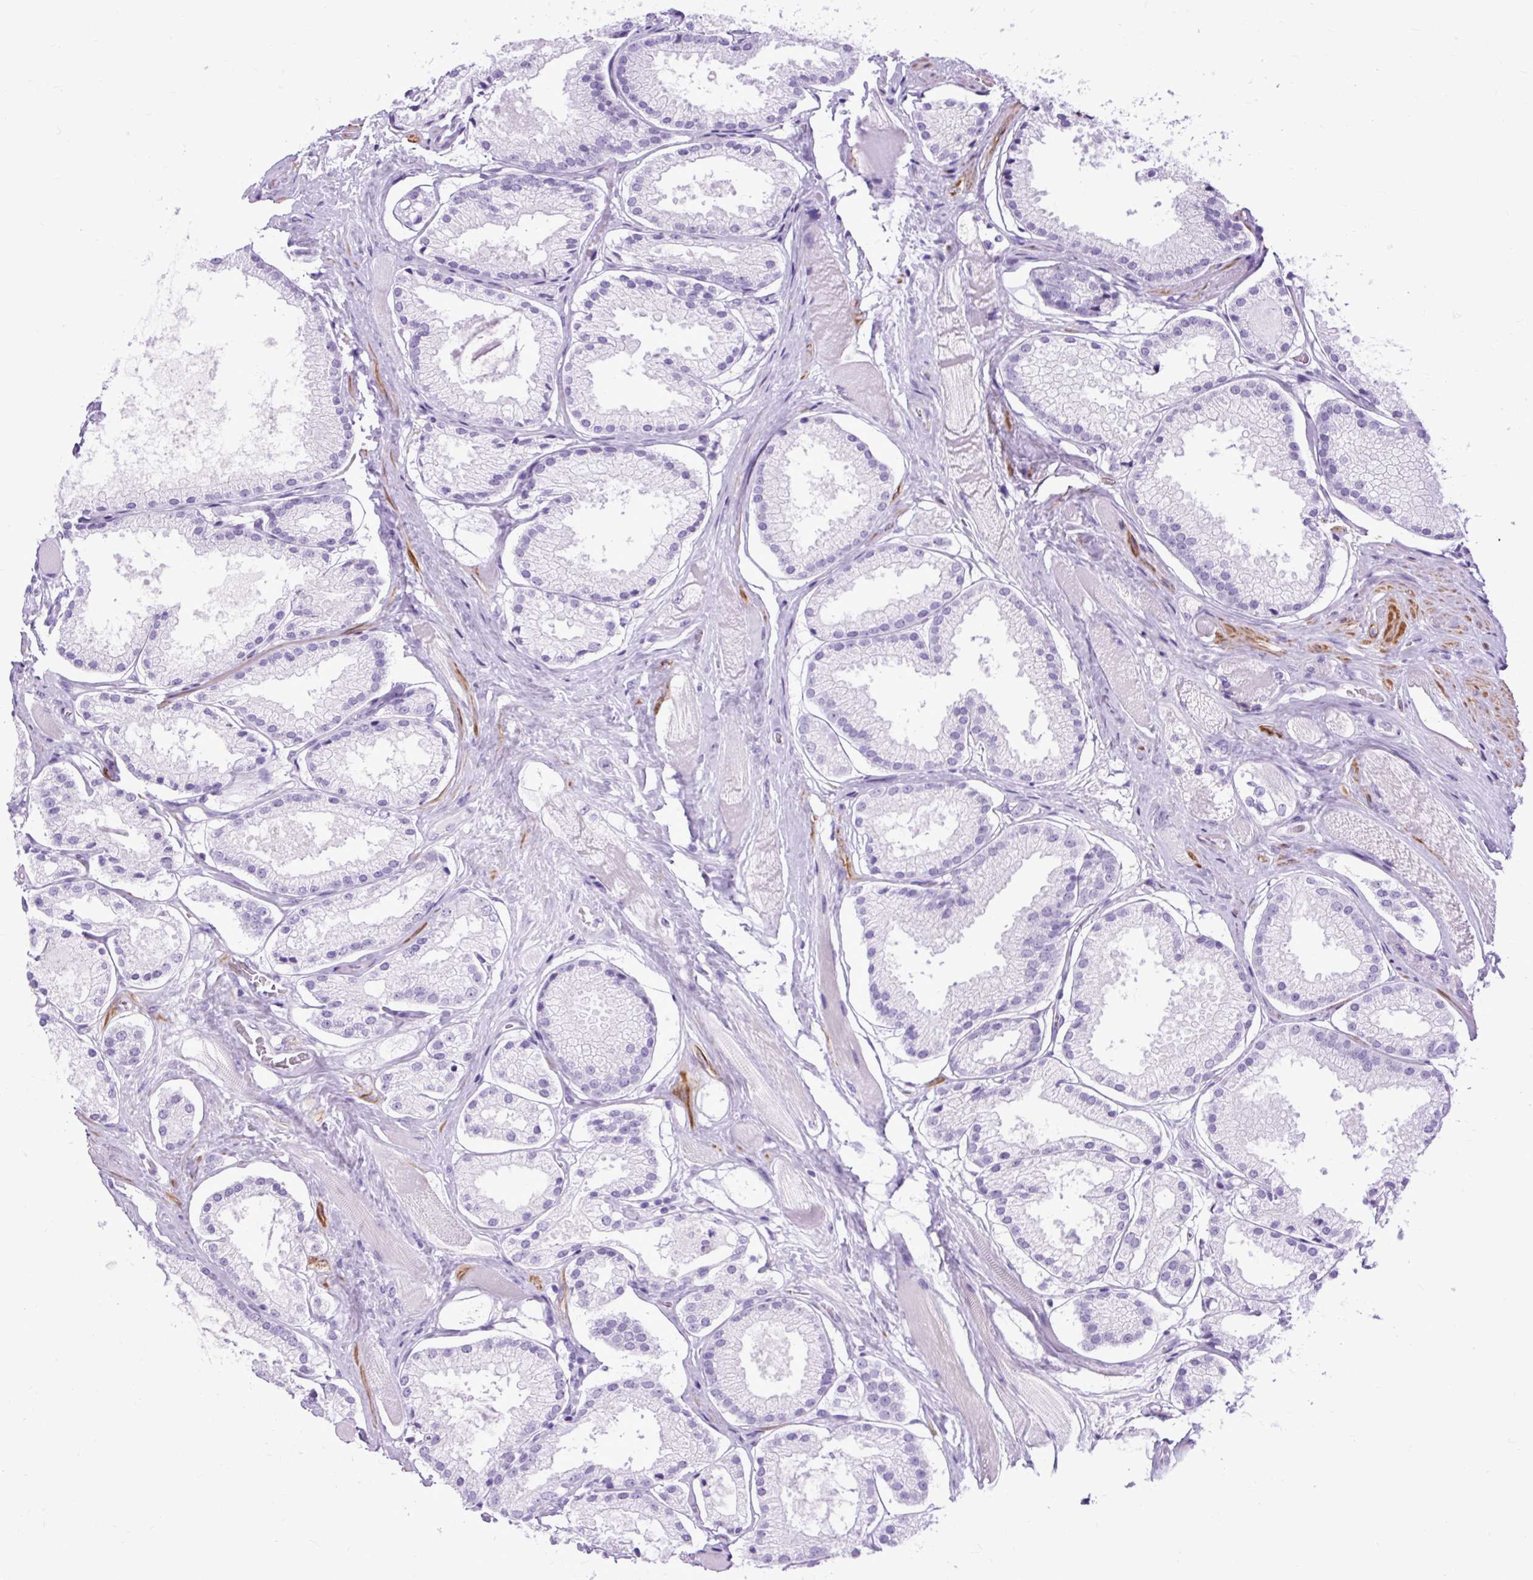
{"staining": {"intensity": "negative", "quantity": "none", "location": "none"}, "tissue": "prostate cancer", "cell_type": "Tumor cells", "image_type": "cancer", "snomed": [{"axis": "morphology", "description": "Adenocarcinoma, High grade"}, {"axis": "topography", "description": "Prostate"}], "caption": "This micrograph is of prostate adenocarcinoma (high-grade) stained with IHC to label a protein in brown with the nuclei are counter-stained blue. There is no staining in tumor cells.", "gene": "DPP6", "patient": {"sex": "male", "age": 68}}